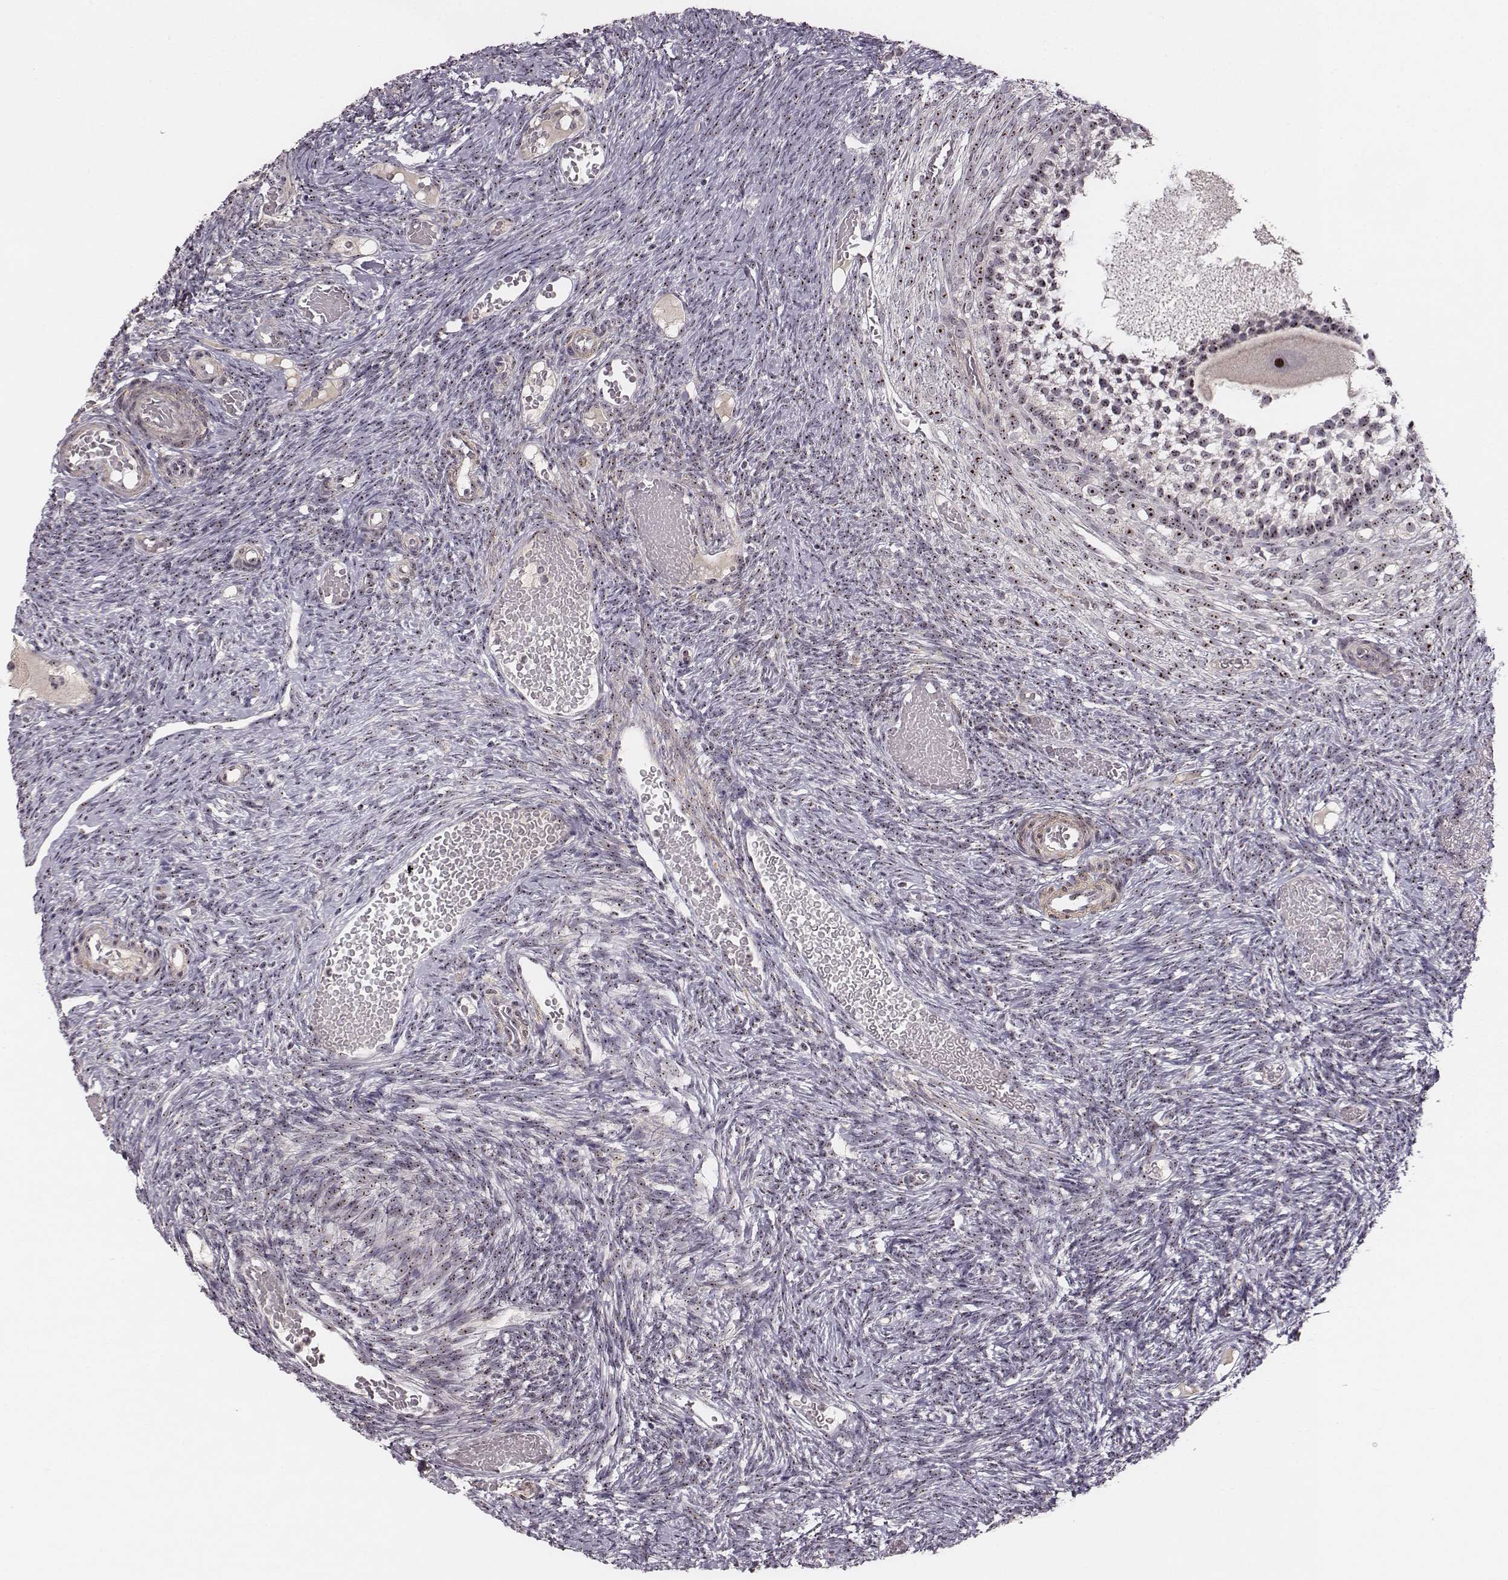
{"staining": {"intensity": "weak", "quantity": ">75%", "location": "nuclear"}, "tissue": "ovary", "cell_type": "Follicle cells", "image_type": "normal", "snomed": [{"axis": "morphology", "description": "Normal tissue, NOS"}, {"axis": "topography", "description": "Ovary"}], "caption": "Protein staining by IHC reveals weak nuclear staining in about >75% of follicle cells in unremarkable ovary.", "gene": "NOP56", "patient": {"sex": "female", "age": 39}}